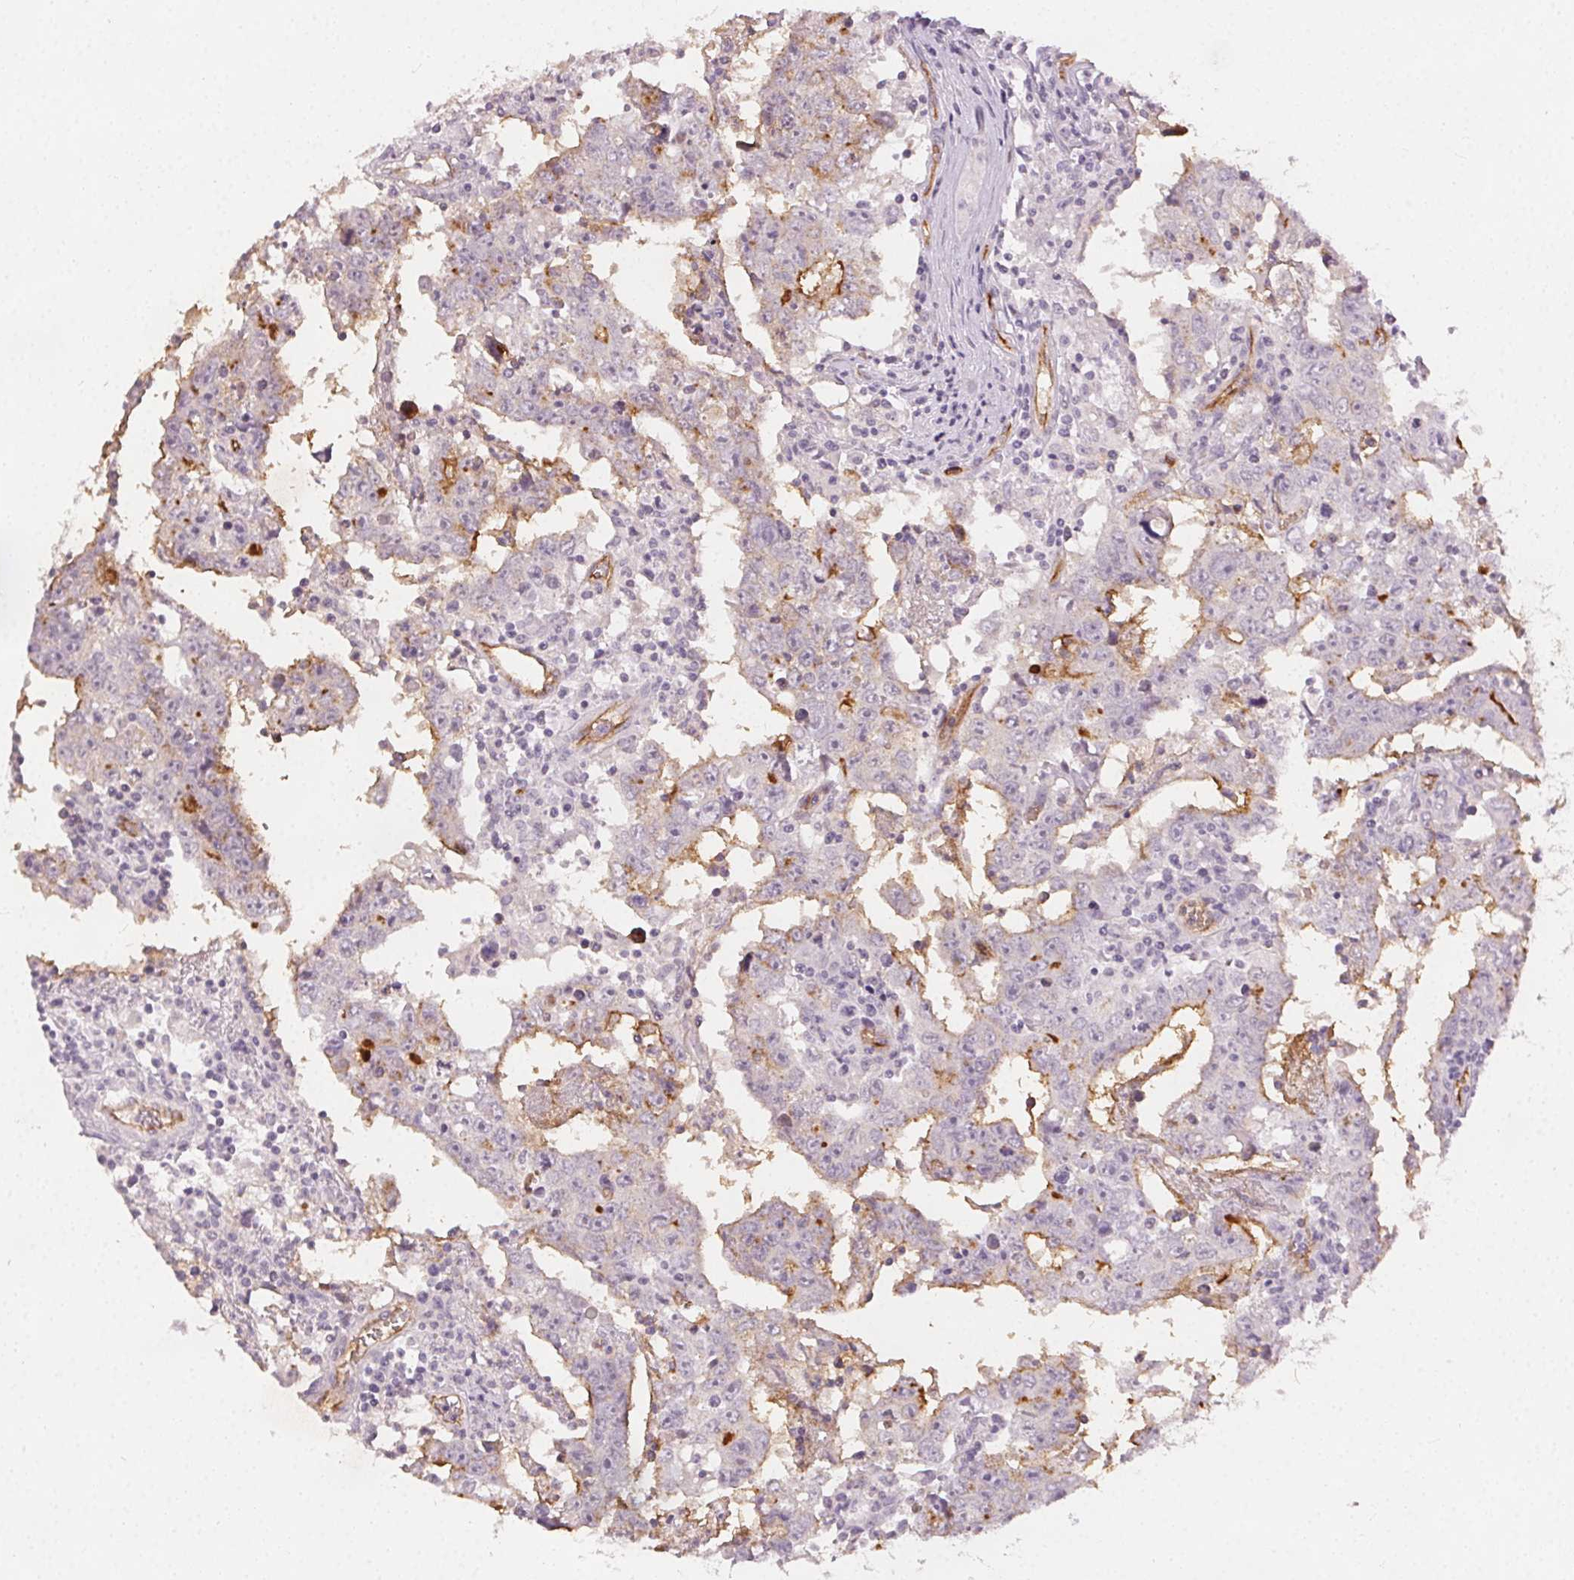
{"staining": {"intensity": "negative", "quantity": "none", "location": "none"}, "tissue": "testis cancer", "cell_type": "Tumor cells", "image_type": "cancer", "snomed": [{"axis": "morphology", "description": "Carcinoma, Embryonal, NOS"}, {"axis": "topography", "description": "Testis"}], "caption": "This is a photomicrograph of IHC staining of testis cancer, which shows no positivity in tumor cells.", "gene": "PODXL", "patient": {"sex": "male", "age": 22}}